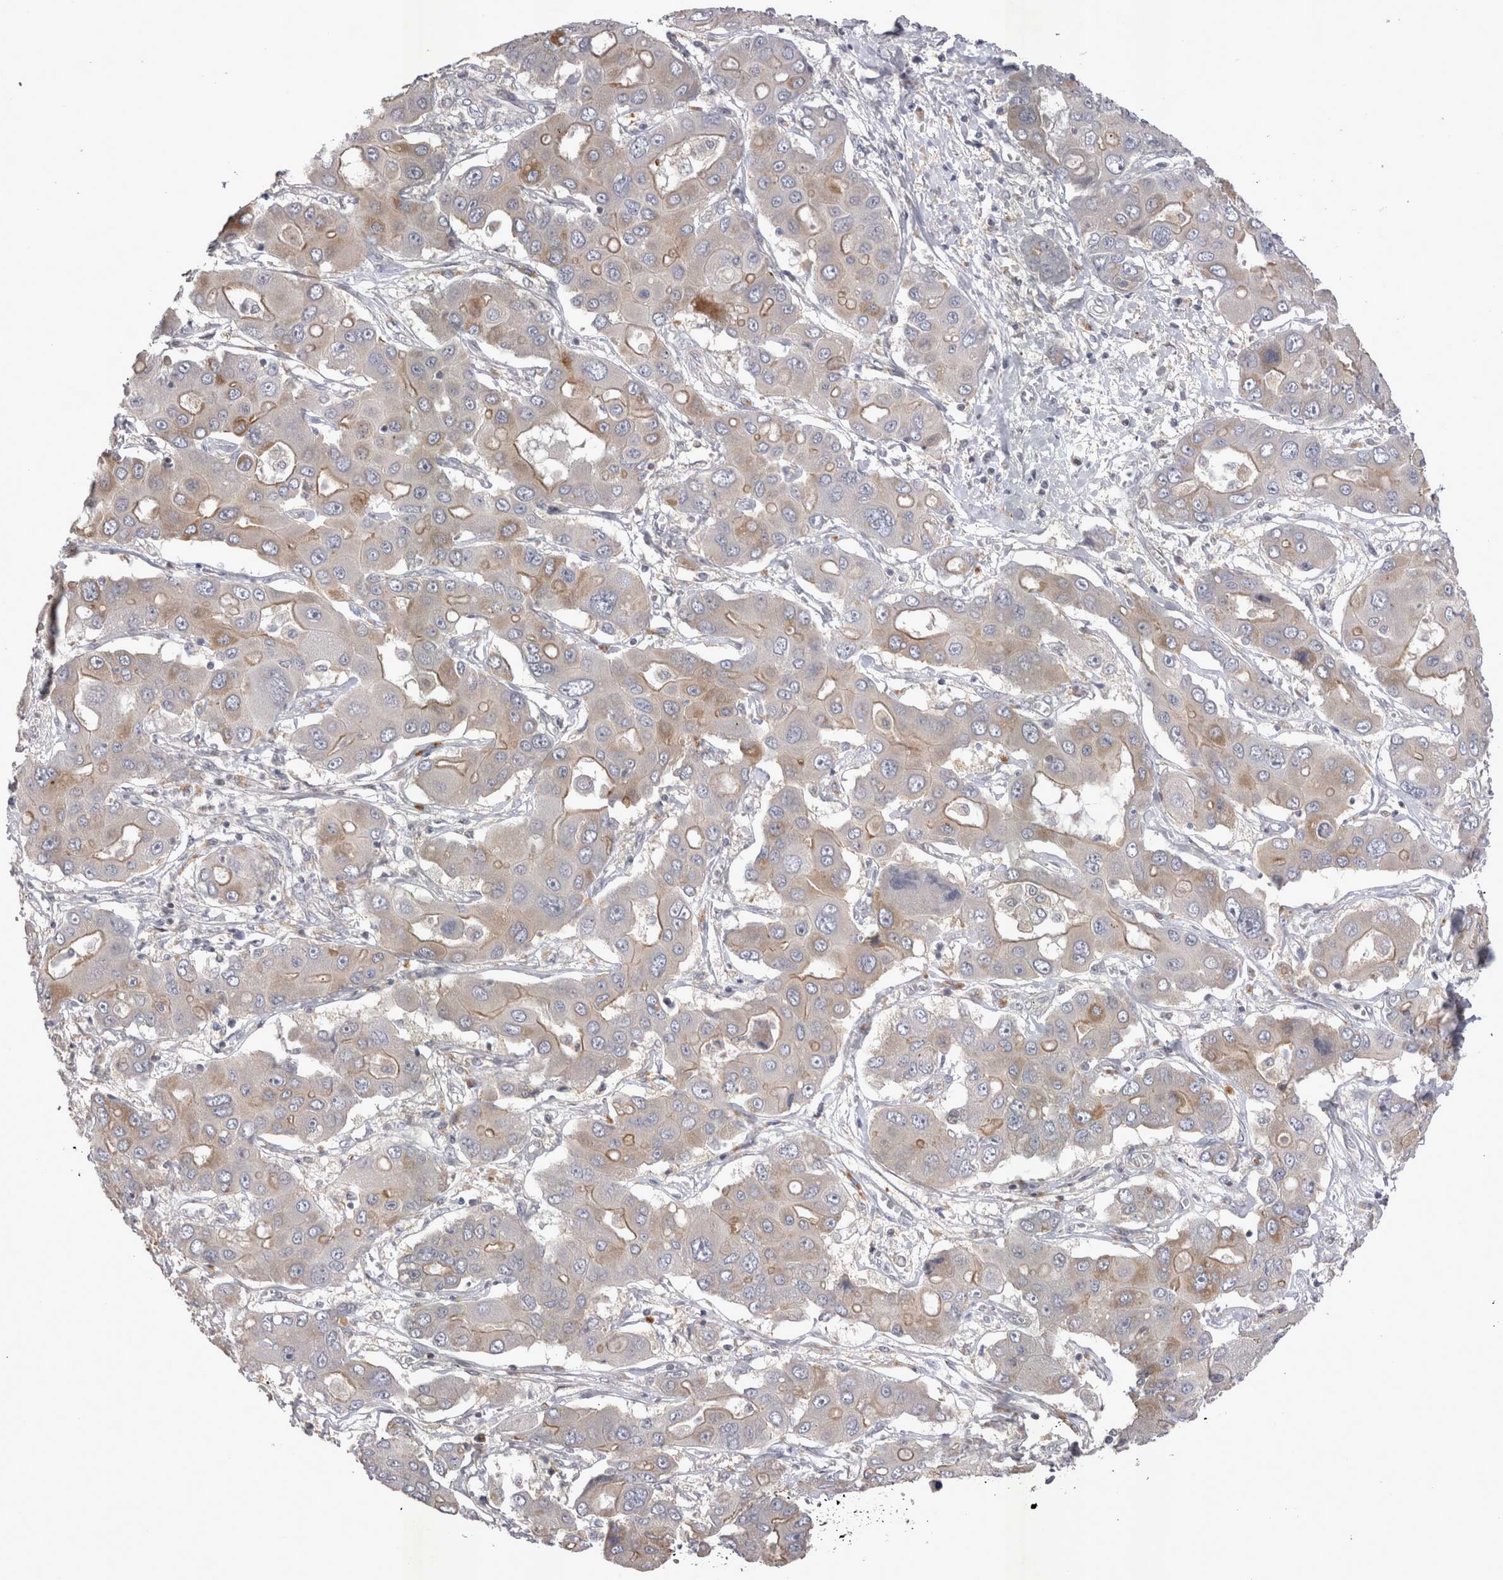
{"staining": {"intensity": "moderate", "quantity": "25%-75%", "location": "cytoplasmic/membranous"}, "tissue": "liver cancer", "cell_type": "Tumor cells", "image_type": "cancer", "snomed": [{"axis": "morphology", "description": "Cholangiocarcinoma"}, {"axis": "topography", "description": "Liver"}], "caption": "Human cholangiocarcinoma (liver) stained for a protein (brown) exhibits moderate cytoplasmic/membranous positive staining in about 25%-75% of tumor cells.", "gene": "CTBS", "patient": {"sex": "male", "age": 67}}